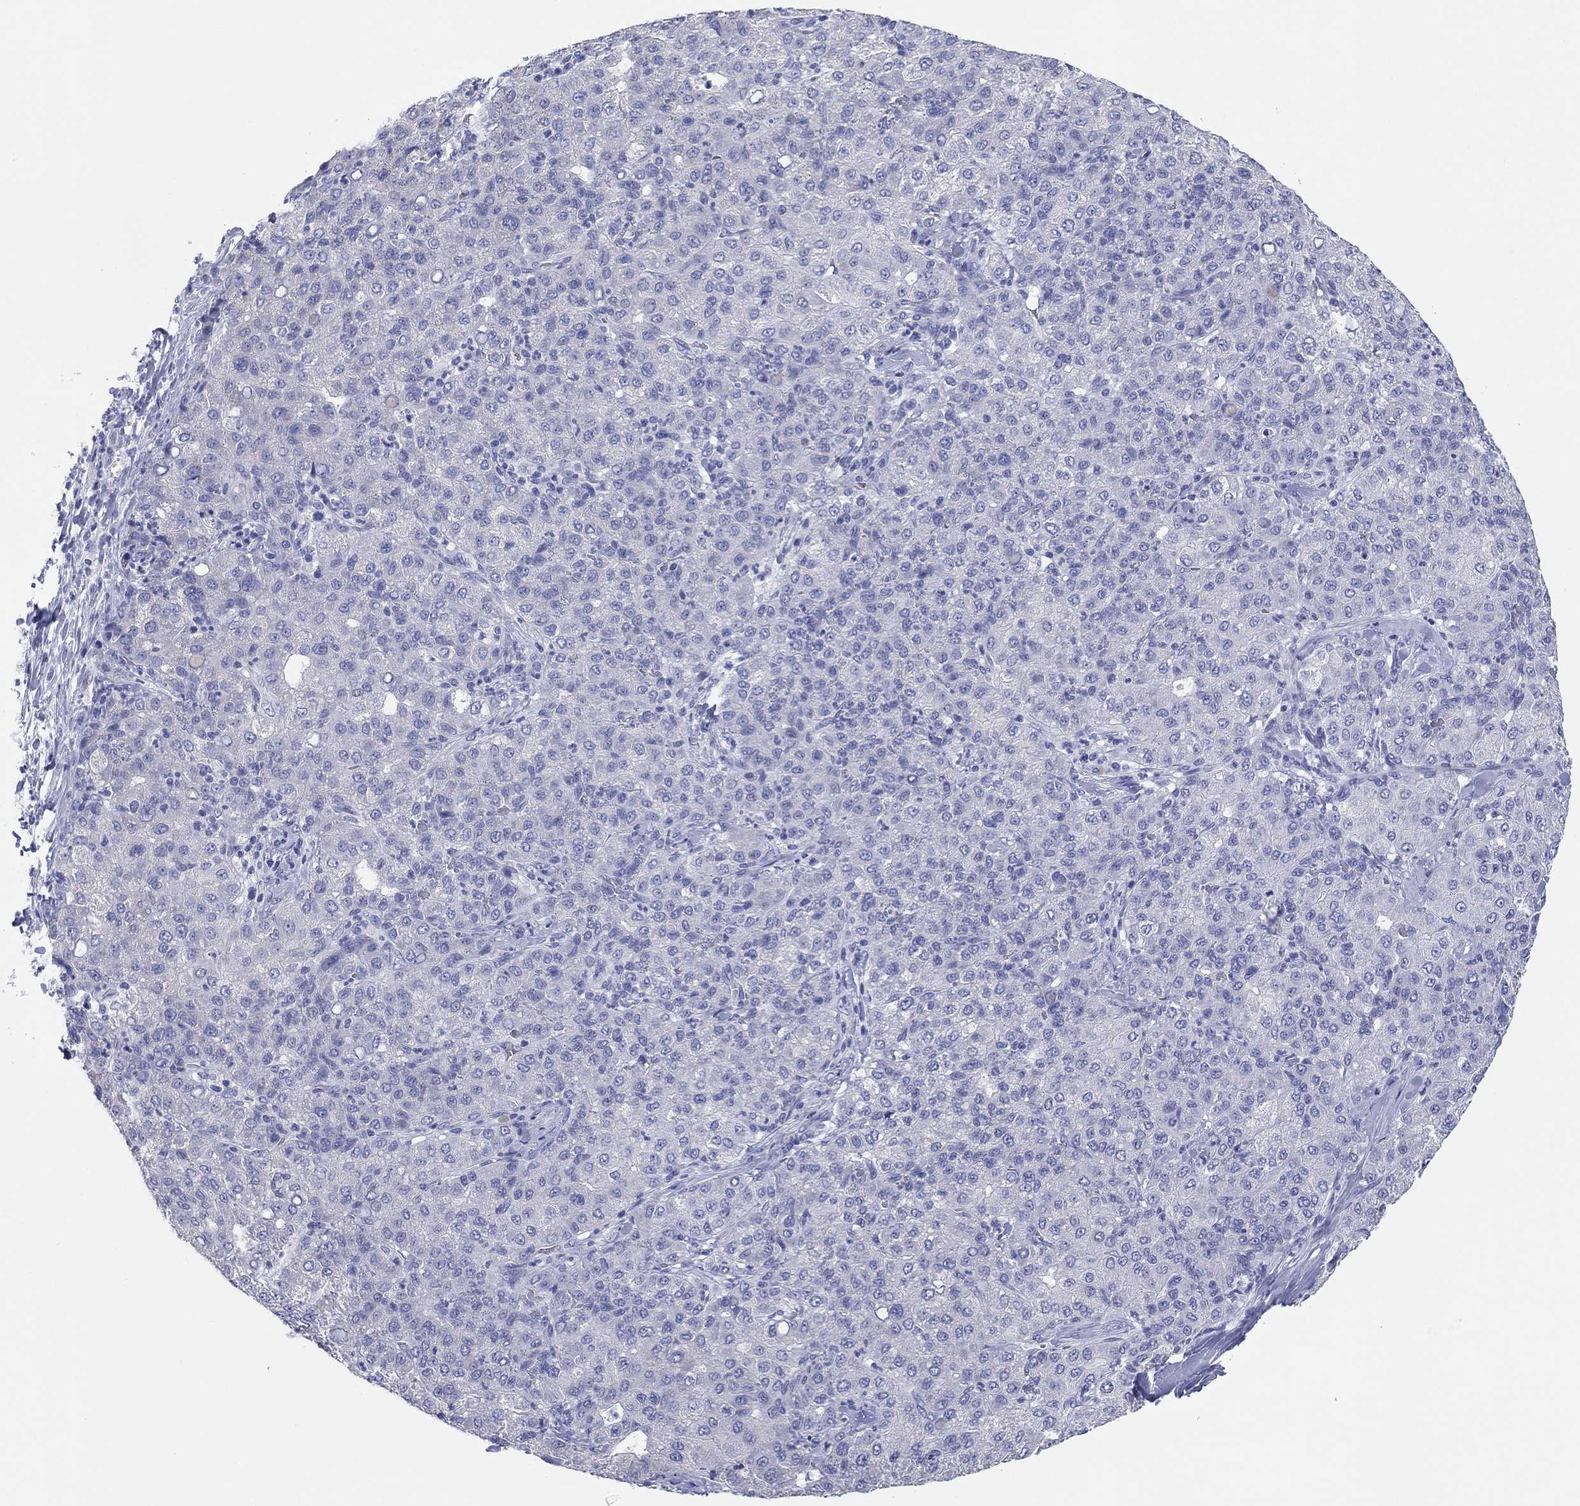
{"staining": {"intensity": "negative", "quantity": "none", "location": "none"}, "tissue": "liver cancer", "cell_type": "Tumor cells", "image_type": "cancer", "snomed": [{"axis": "morphology", "description": "Carcinoma, Hepatocellular, NOS"}, {"axis": "topography", "description": "Liver"}], "caption": "High magnification brightfield microscopy of liver cancer (hepatocellular carcinoma) stained with DAB (3,3'-diaminobenzidine) (brown) and counterstained with hematoxylin (blue): tumor cells show no significant staining.", "gene": "ERICH3", "patient": {"sex": "male", "age": 65}}